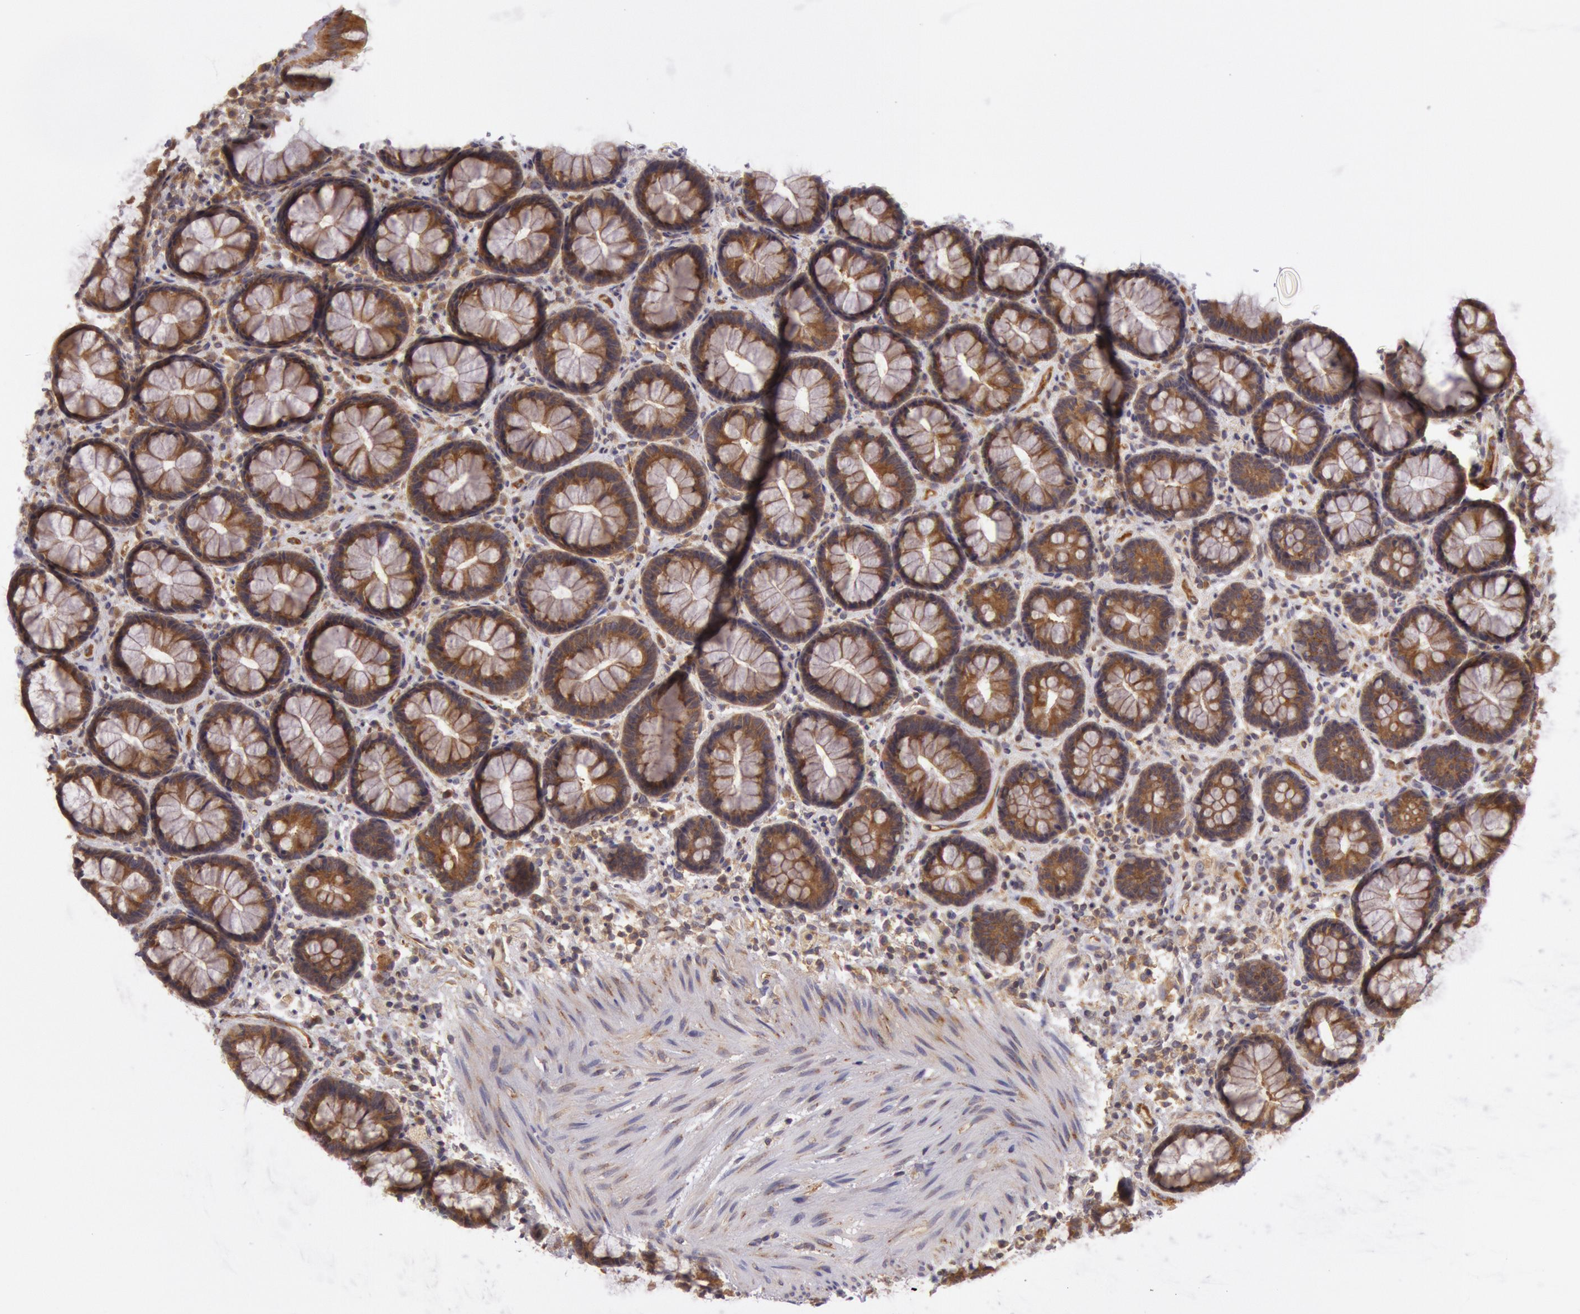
{"staining": {"intensity": "moderate", "quantity": ">75%", "location": "cytoplasmic/membranous"}, "tissue": "rectum", "cell_type": "Glandular cells", "image_type": "normal", "snomed": [{"axis": "morphology", "description": "Normal tissue, NOS"}, {"axis": "topography", "description": "Rectum"}], "caption": "Human rectum stained for a protein (brown) demonstrates moderate cytoplasmic/membranous positive staining in about >75% of glandular cells.", "gene": "CHUK", "patient": {"sex": "male", "age": 92}}